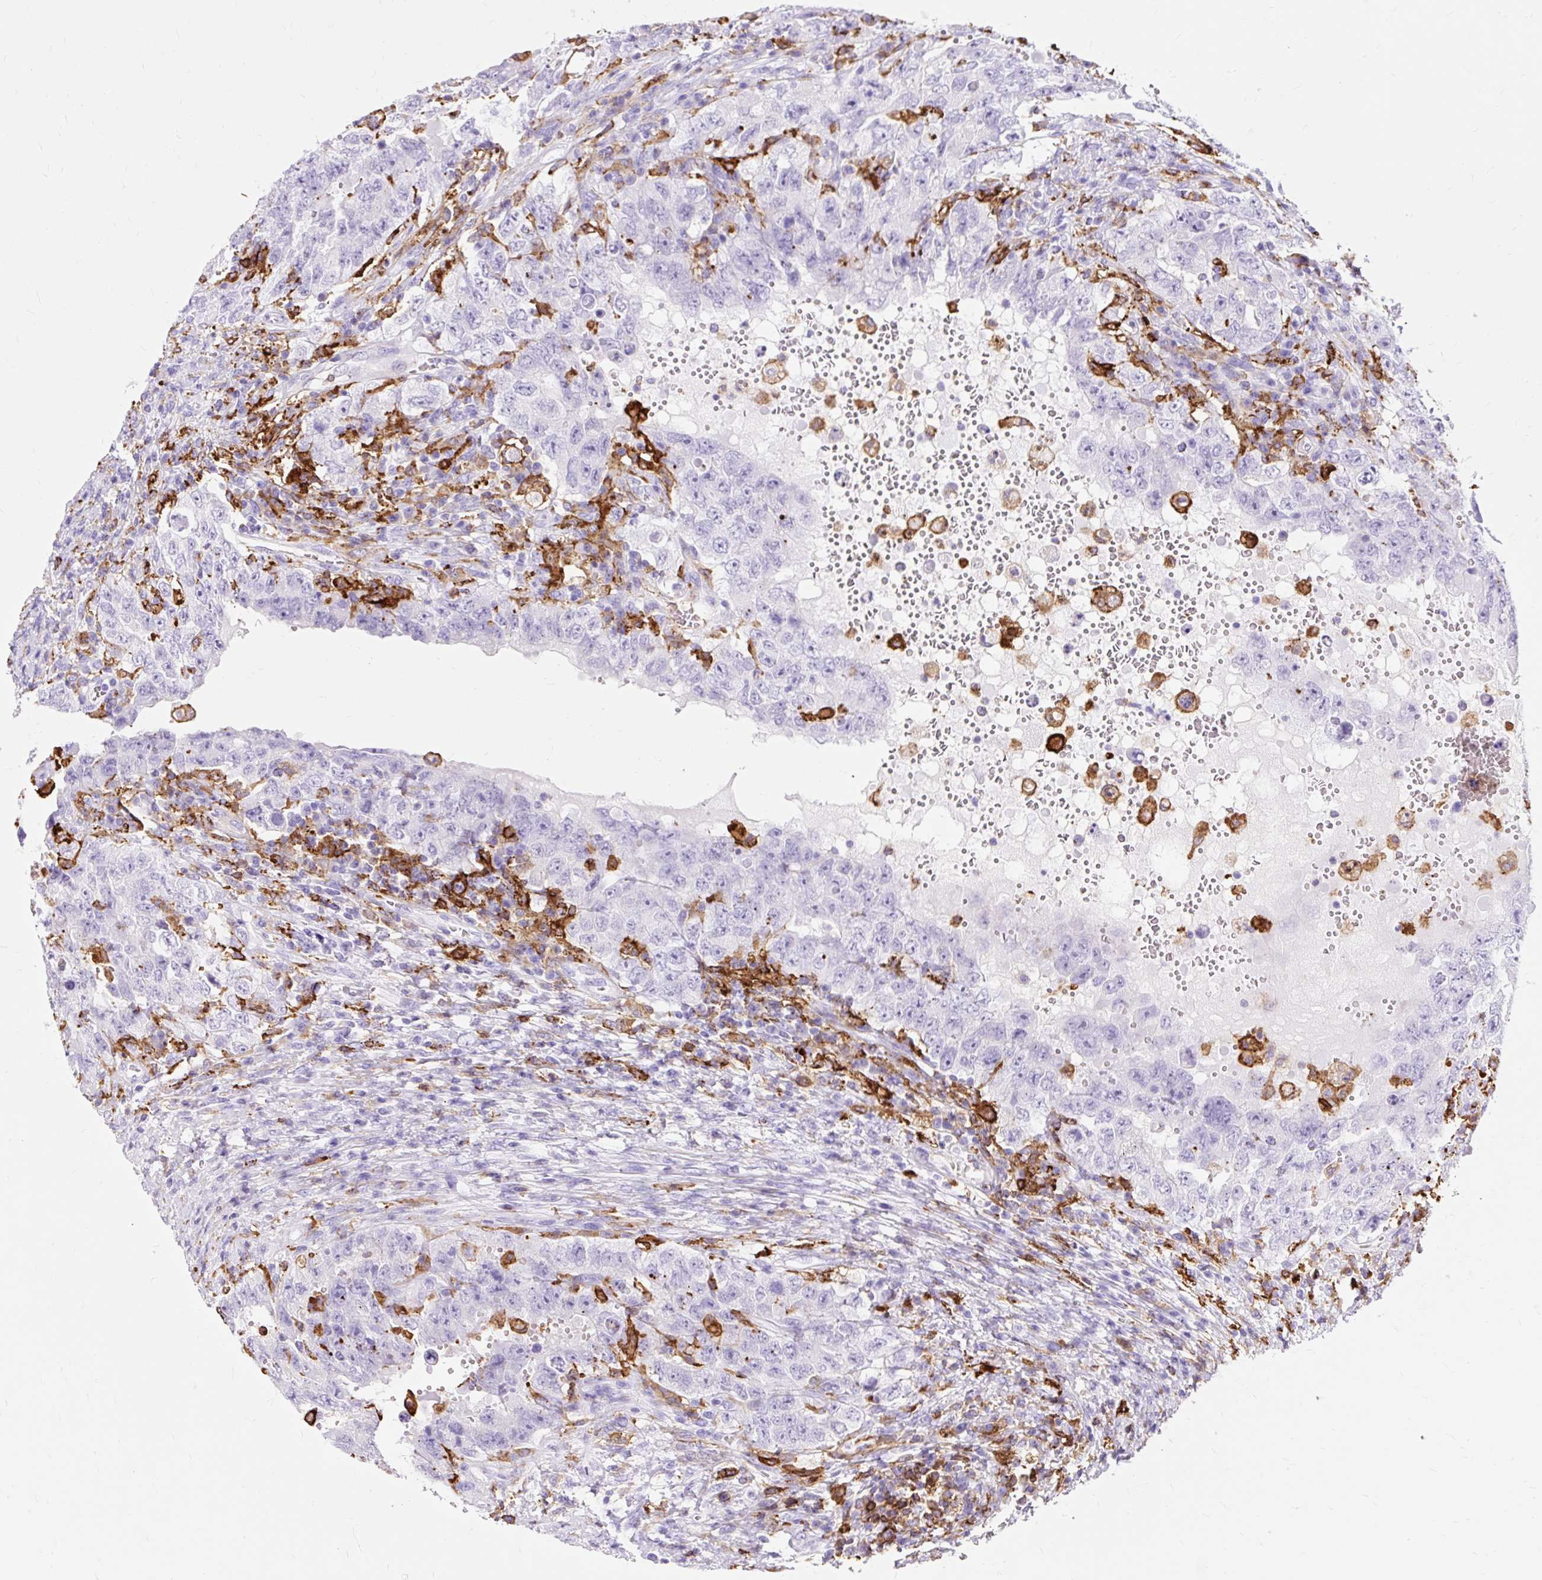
{"staining": {"intensity": "negative", "quantity": "none", "location": "none"}, "tissue": "testis cancer", "cell_type": "Tumor cells", "image_type": "cancer", "snomed": [{"axis": "morphology", "description": "Carcinoma, Embryonal, NOS"}, {"axis": "topography", "description": "Testis"}], "caption": "The IHC micrograph has no significant positivity in tumor cells of testis cancer (embryonal carcinoma) tissue. (Brightfield microscopy of DAB (3,3'-diaminobenzidine) immunohistochemistry (IHC) at high magnification).", "gene": "HLA-DRA", "patient": {"sex": "male", "age": 26}}